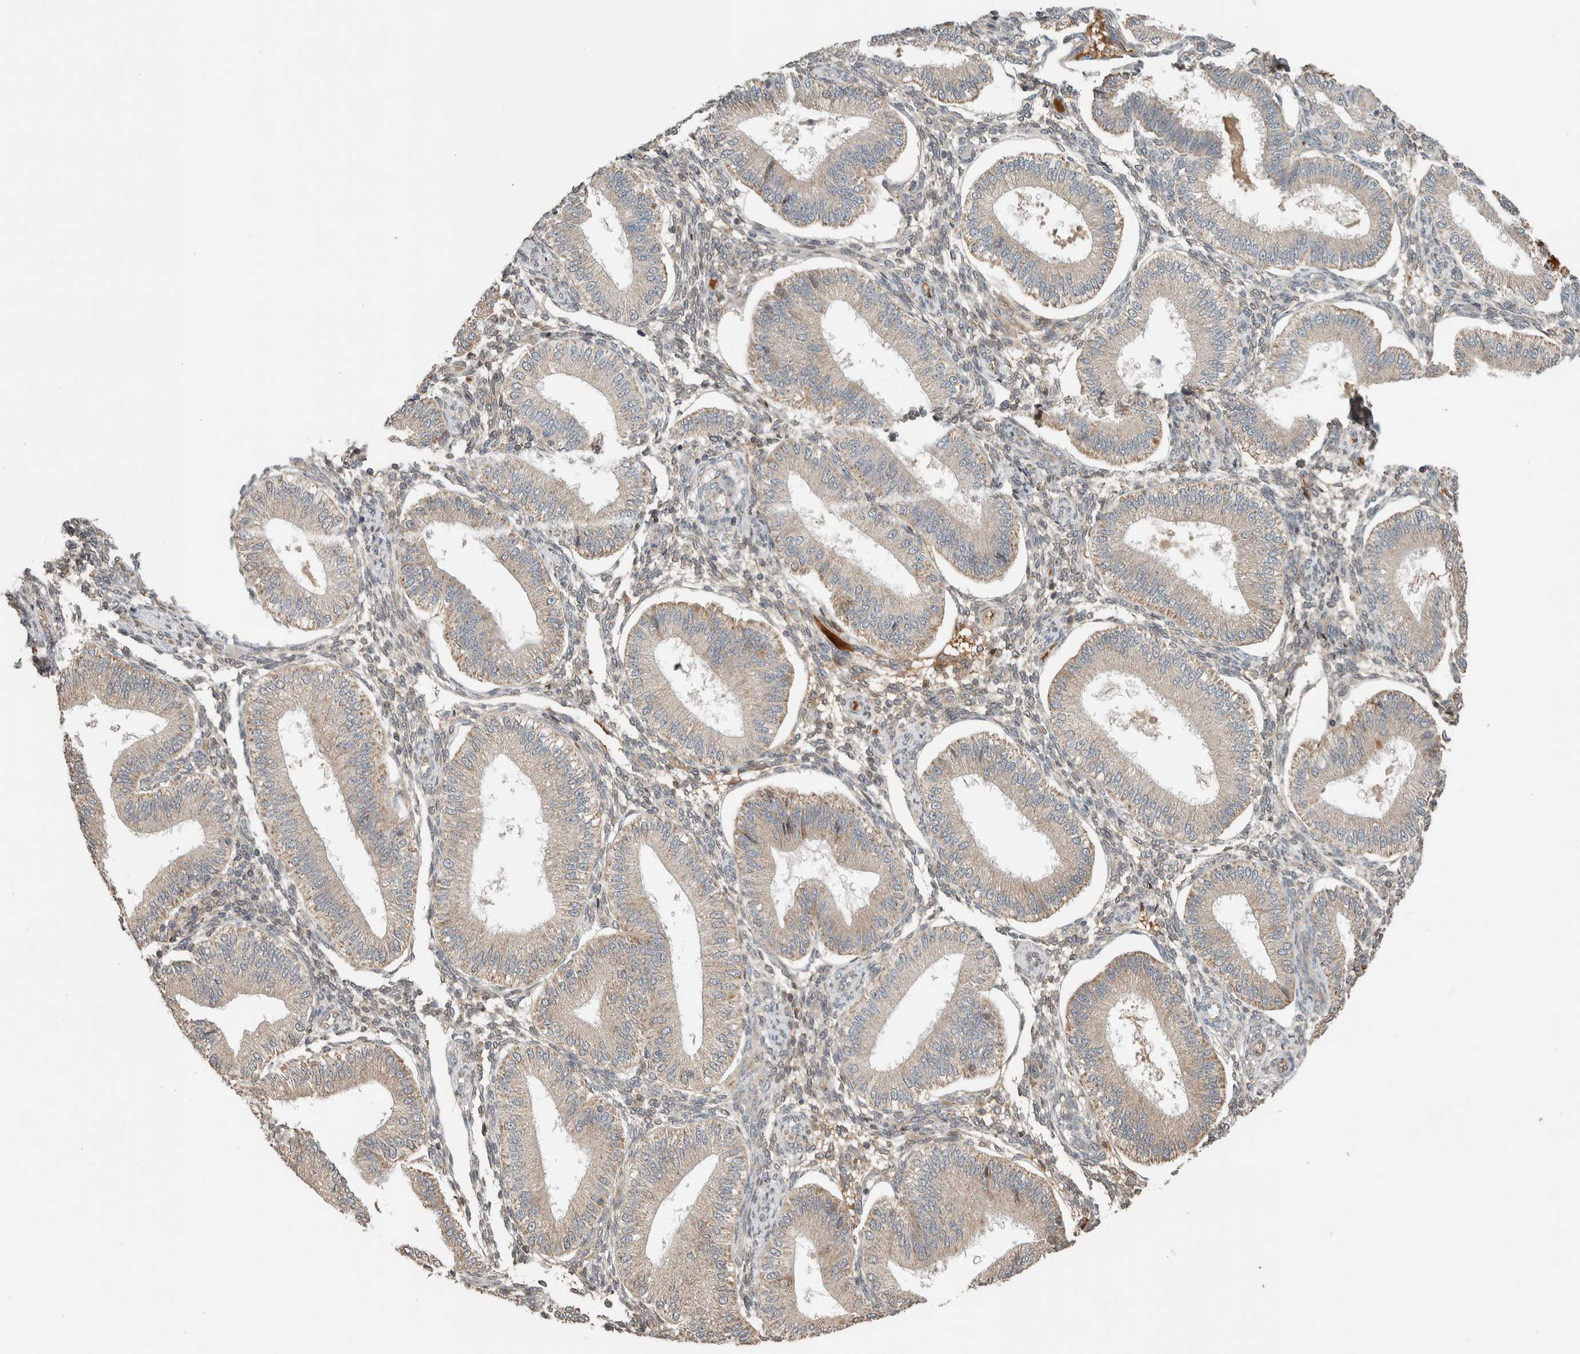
{"staining": {"intensity": "weak", "quantity": ">75%", "location": "cytoplasmic/membranous"}, "tissue": "endometrium", "cell_type": "Cells in endometrial stroma", "image_type": "normal", "snomed": [{"axis": "morphology", "description": "Normal tissue, NOS"}, {"axis": "topography", "description": "Endometrium"}], "caption": "The micrograph reveals staining of benign endometrium, revealing weak cytoplasmic/membranous protein expression (brown color) within cells in endometrial stroma. The protein is stained brown, and the nuclei are stained in blue (DAB (3,3'-diaminobenzidine) IHC with brightfield microscopy, high magnification).", "gene": "NBR1", "patient": {"sex": "female", "age": 39}}